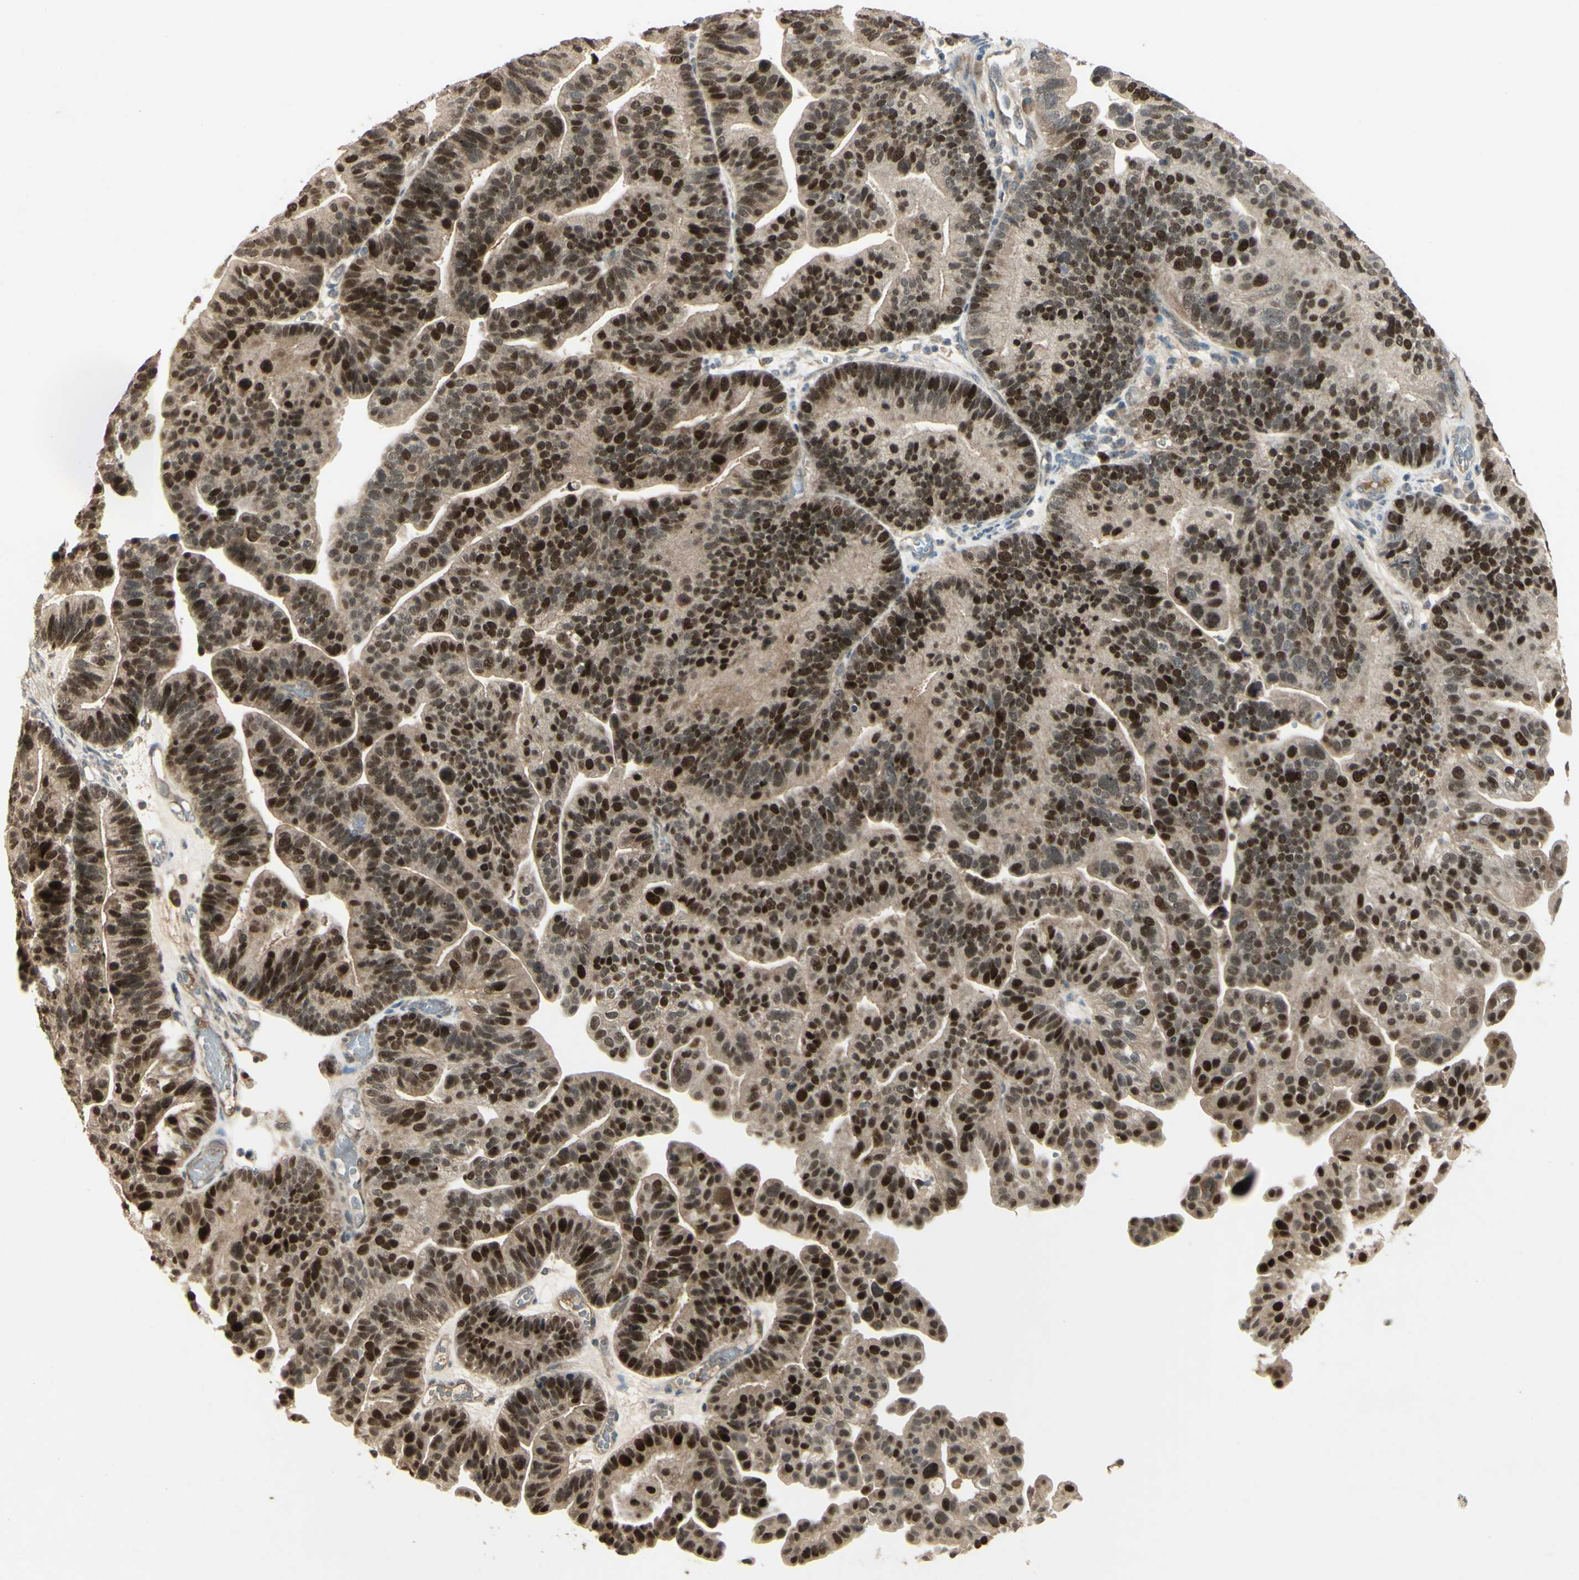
{"staining": {"intensity": "strong", "quantity": ">75%", "location": "nuclear"}, "tissue": "ovarian cancer", "cell_type": "Tumor cells", "image_type": "cancer", "snomed": [{"axis": "morphology", "description": "Cystadenocarcinoma, serous, NOS"}, {"axis": "topography", "description": "Ovary"}], "caption": "A brown stain shows strong nuclear positivity of a protein in human ovarian cancer (serous cystadenocarcinoma) tumor cells.", "gene": "RAD18", "patient": {"sex": "female", "age": 56}}